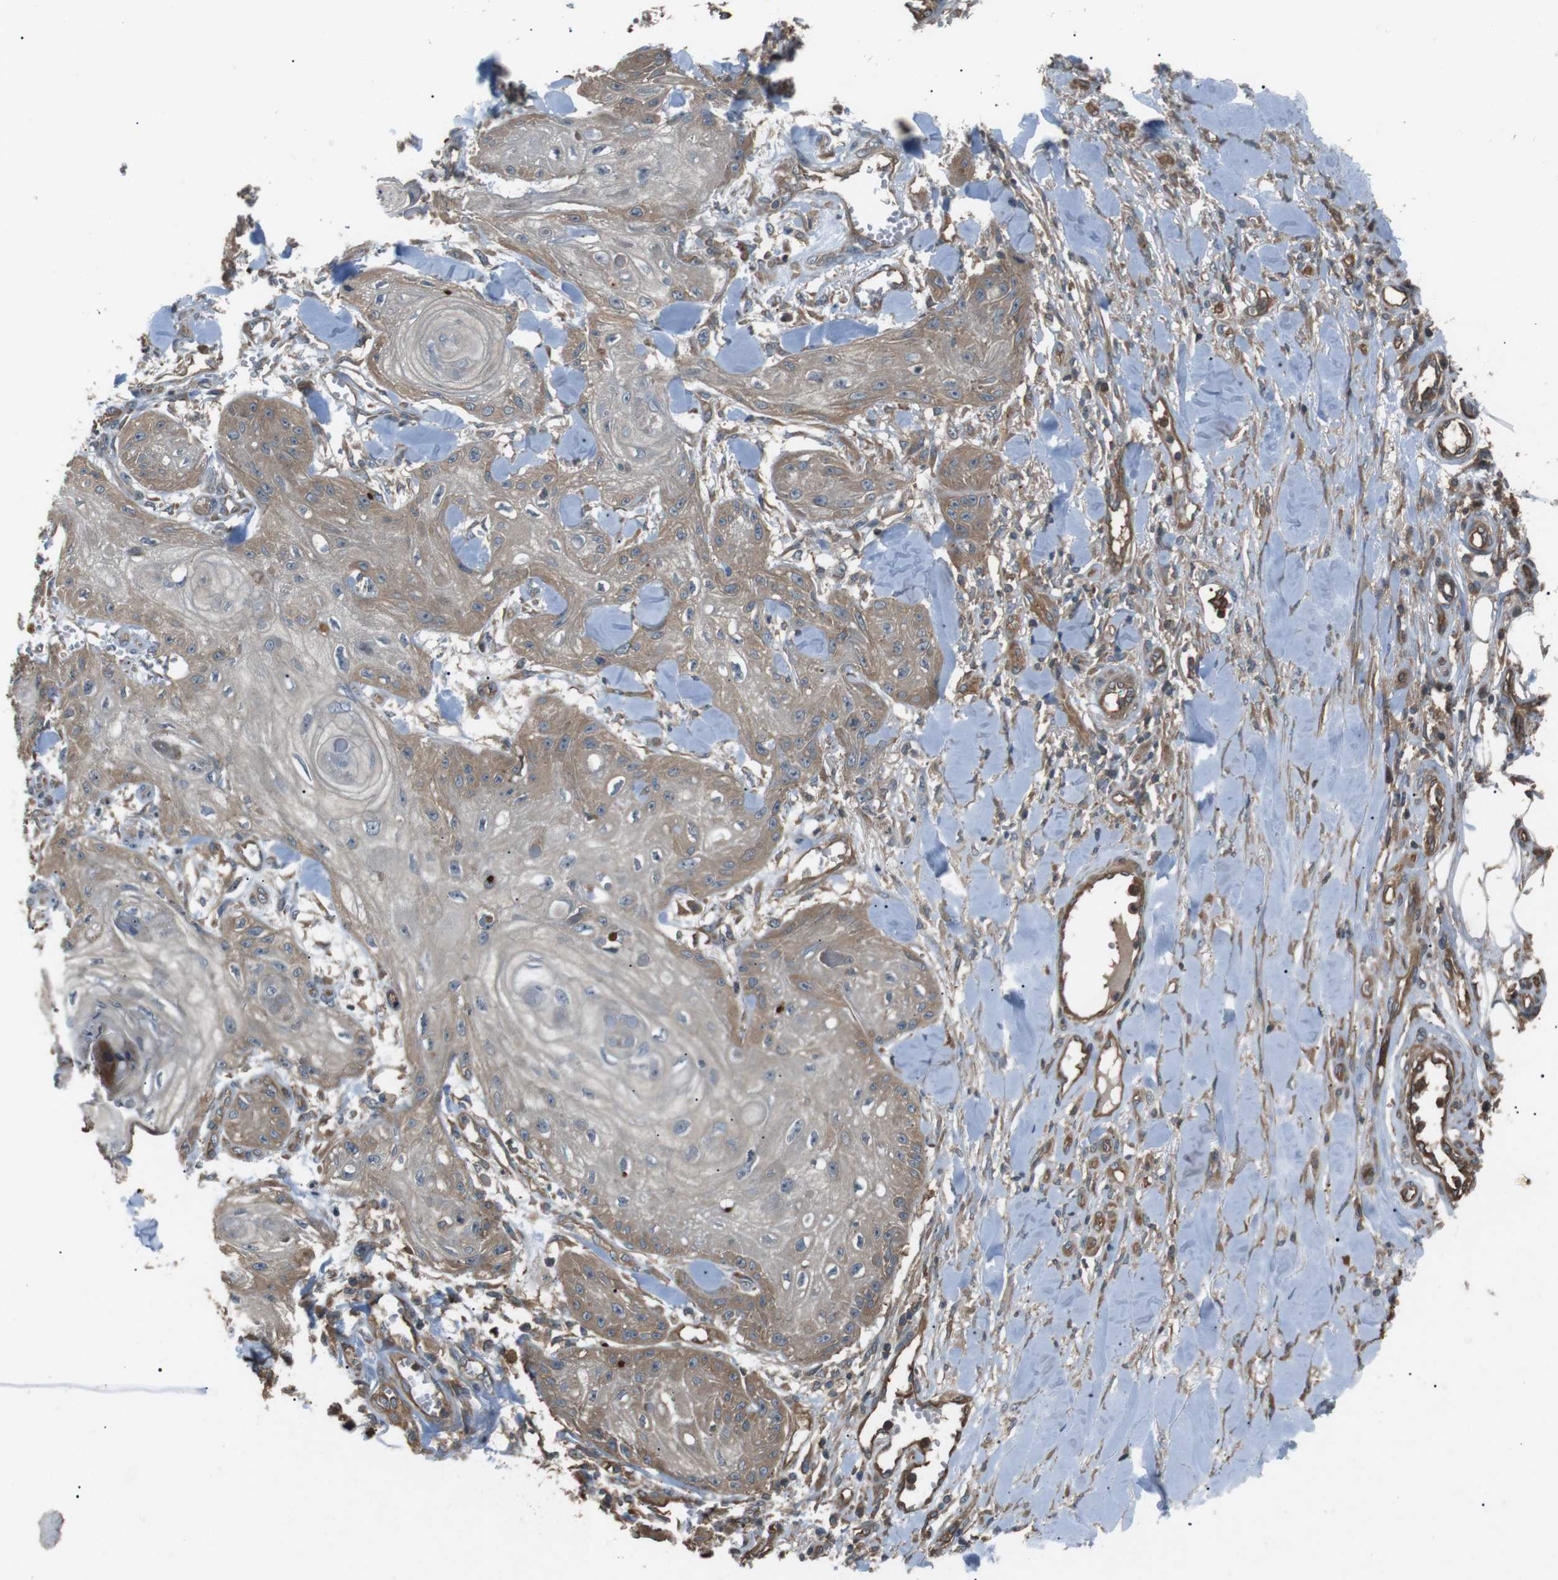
{"staining": {"intensity": "moderate", "quantity": "<25%", "location": "cytoplasmic/membranous"}, "tissue": "skin cancer", "cell_type": "Tumor cells", "image_type": "cancer", "snomed": [{"axis": "morphology", "description": "Squamous cell carcinoma, NOS"}, {"axis": "topography", "description": "Skin"}], "caption": "Immunohistochemistry (IHC) staining of skin cancer, which displays low levels of moderate cytoplasmic/membranous staining in about <25% of tumor cells indicating moderate cytoplasmic/membranous protein expression. The staining was performed using DAB (3,3'-diaminobenzidine) (brown) for protein detection and nuclei were counterstained in hematoxylin (blue).", "gene": "GPR161", "patient": {"sex": "male", "age": 74}}